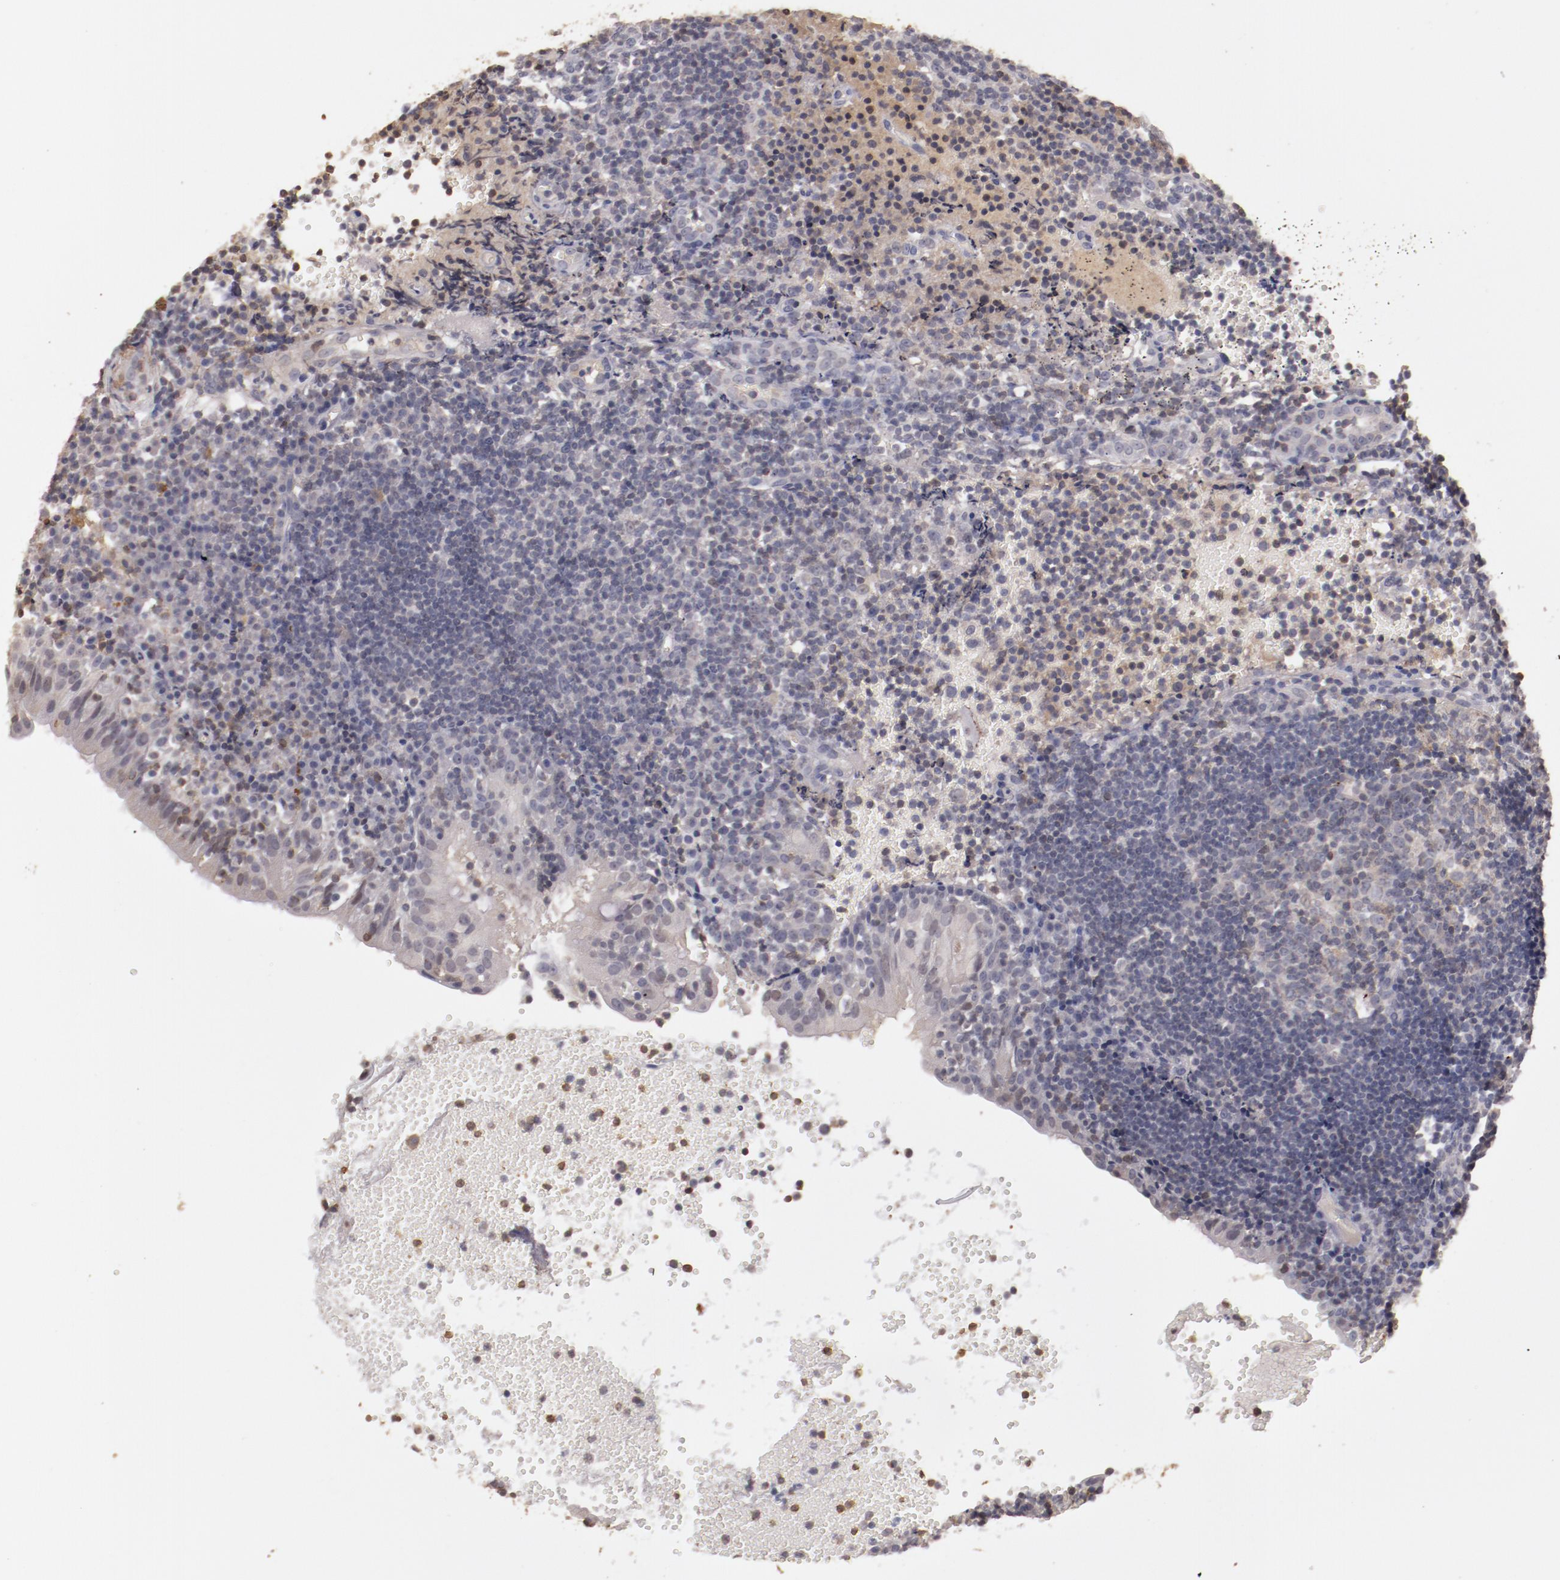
{"staining": {"intensity": "moderate", "quantity": "25%-75%", "location": "cytoplasmic/membranous"}, "tissue": "tonsil", "cell_type": "Germinal center cells", "image_type": "normal", "snomed": [{"axis": "morphology", "description": "Normal tissue, NOS"}, {"axis": "topography", "description": "Tonsil"}], "caption": "Moderate cytoplasmic/membranous expression for a protein is seen in about 25%-75% of germinal center cells of benign tonsil using immunohistochemistry.", "gene": "MBL2", "patient": {"sex": "female", "age": 40}}